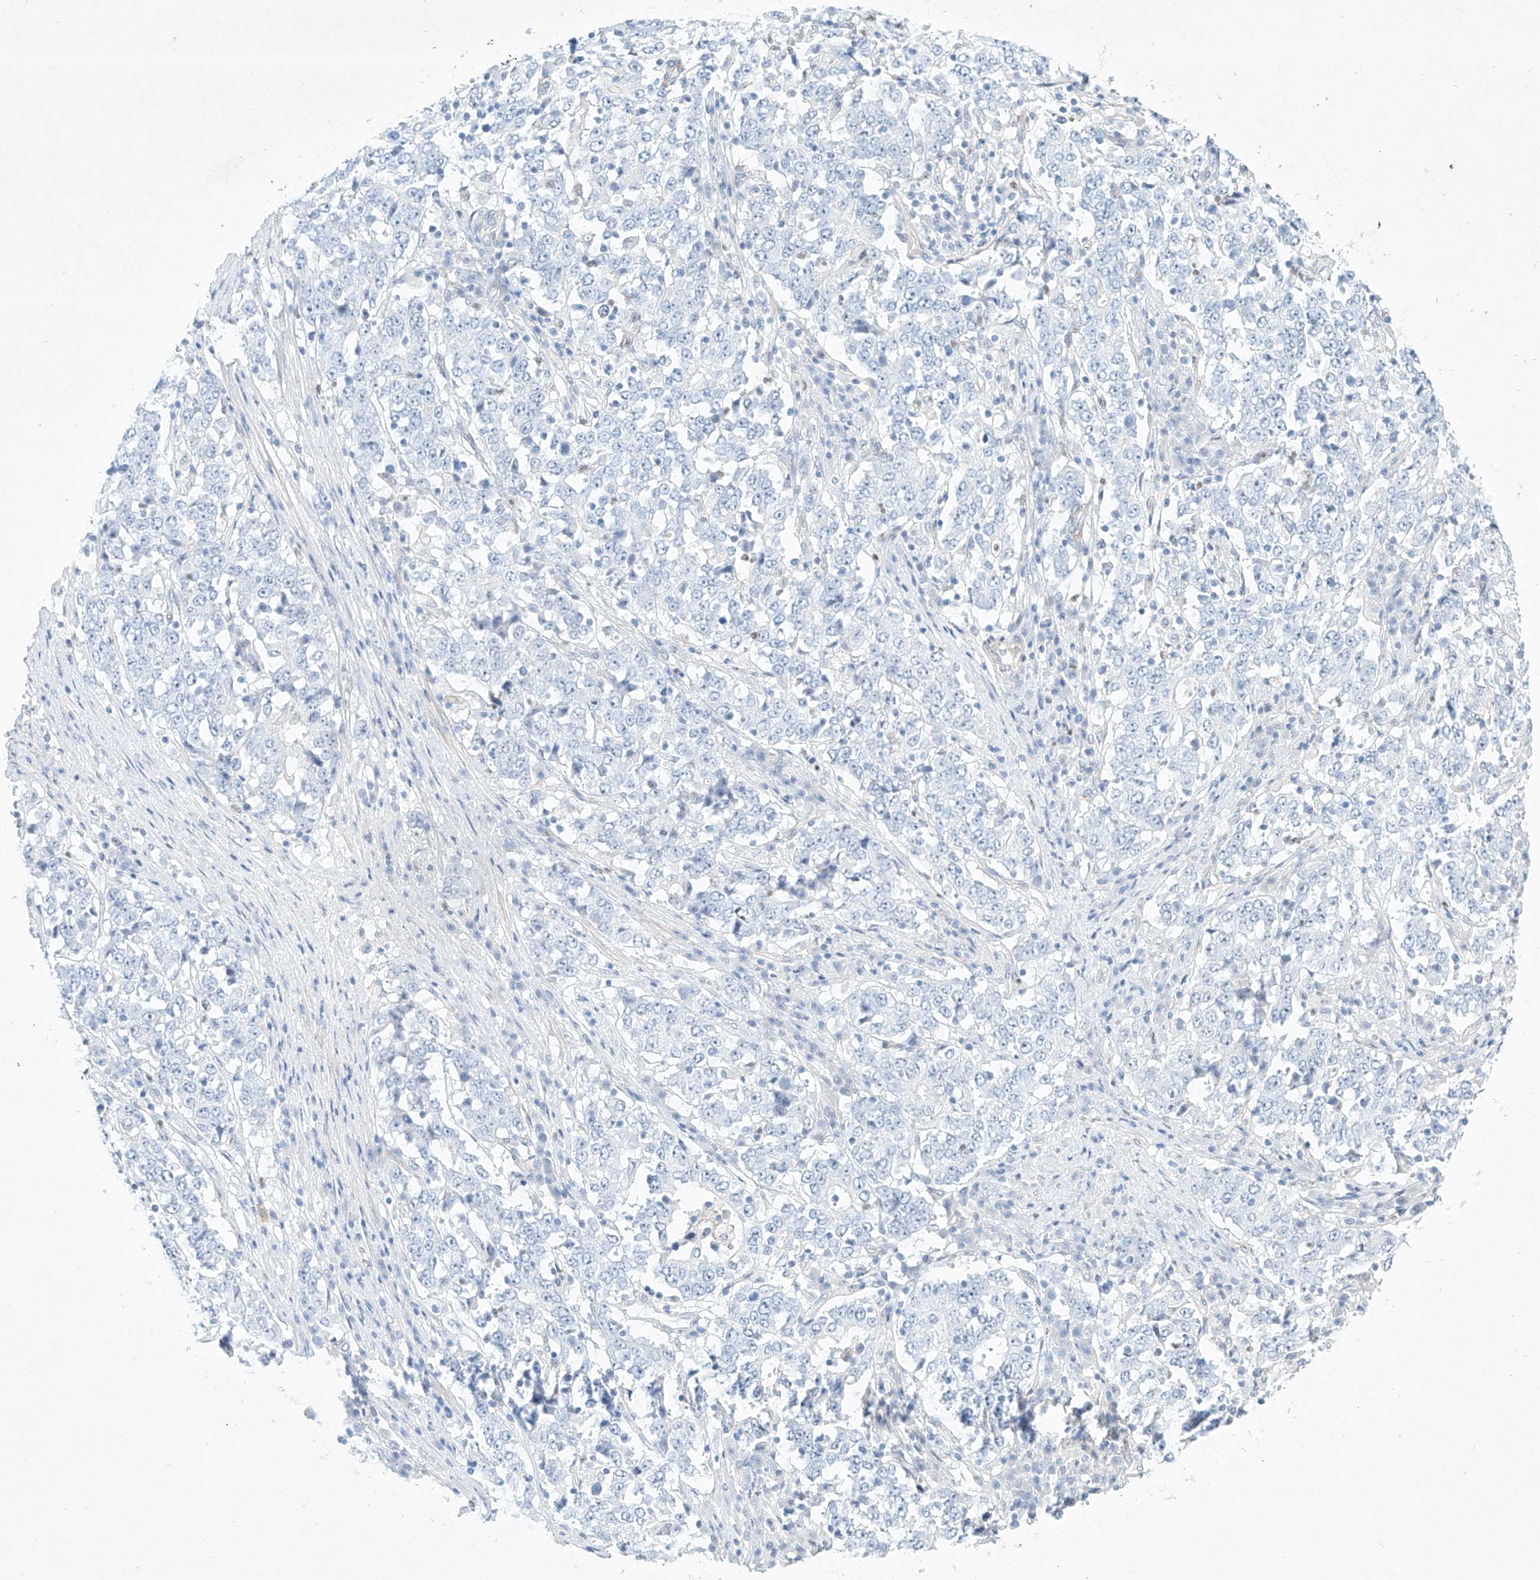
{"staining": {"intensity": "negative", "quantity": "none", "location": "none"}, "tissue": "stomach cancer", "cell_type": "Tumor cells", "image_type": "cancer", "snomed": [{"axis": "morphology", "description": "Adenocarcinoma, NOS"}, {"axis": "topography", "description": "Stomach"}], "caption": "High magnification brightfield microscopy of stomach adenocarcinoma stained with DAB (brown) and counterstained with hematoxylin (blue): tumor cells show no significant positivity.", "gene": "REEP2", "patient": {"sex": "male", "age": 59}}